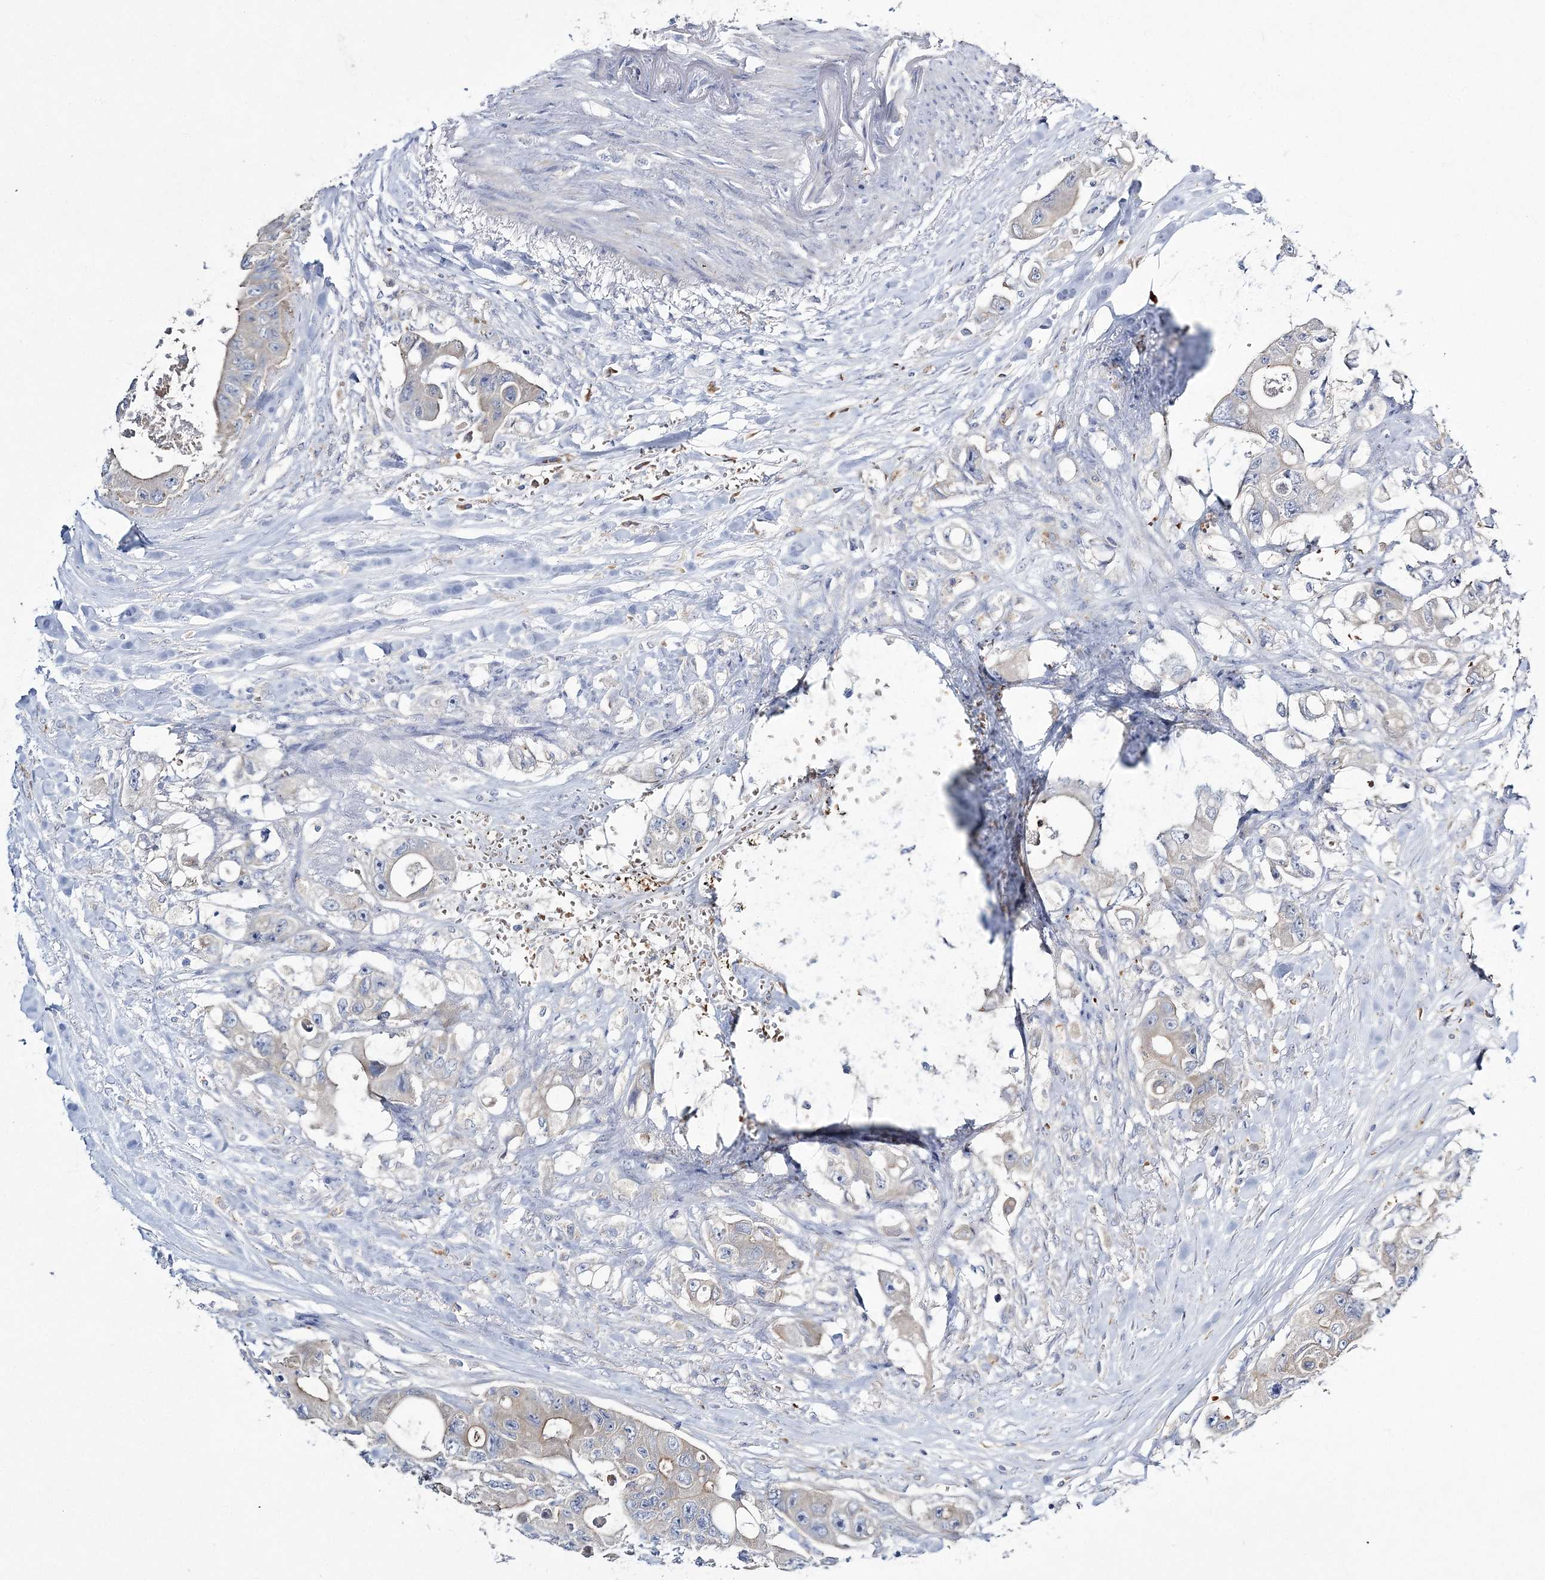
{"staining": {"intensity": "weak", "quantity": "<25%", "location": "cytoplasmic/membranous"}, "tissue": "colorectal cancer", "cell_type": "Tumor cells", "image_type": "cancer", "snomed": [{"axis": "morphology", "description": "Adenocarcinoma, NOS"}, {"axis": "topography", "description": "Colon"}], "caption": "Tumor cells are negative for brown protein staining in colorectal cancer. (DAB IHC visualized using brightfield microscopy, high magnification).", "gene": "ATP11B", "patient": {"sex": "female", "age": 46}}